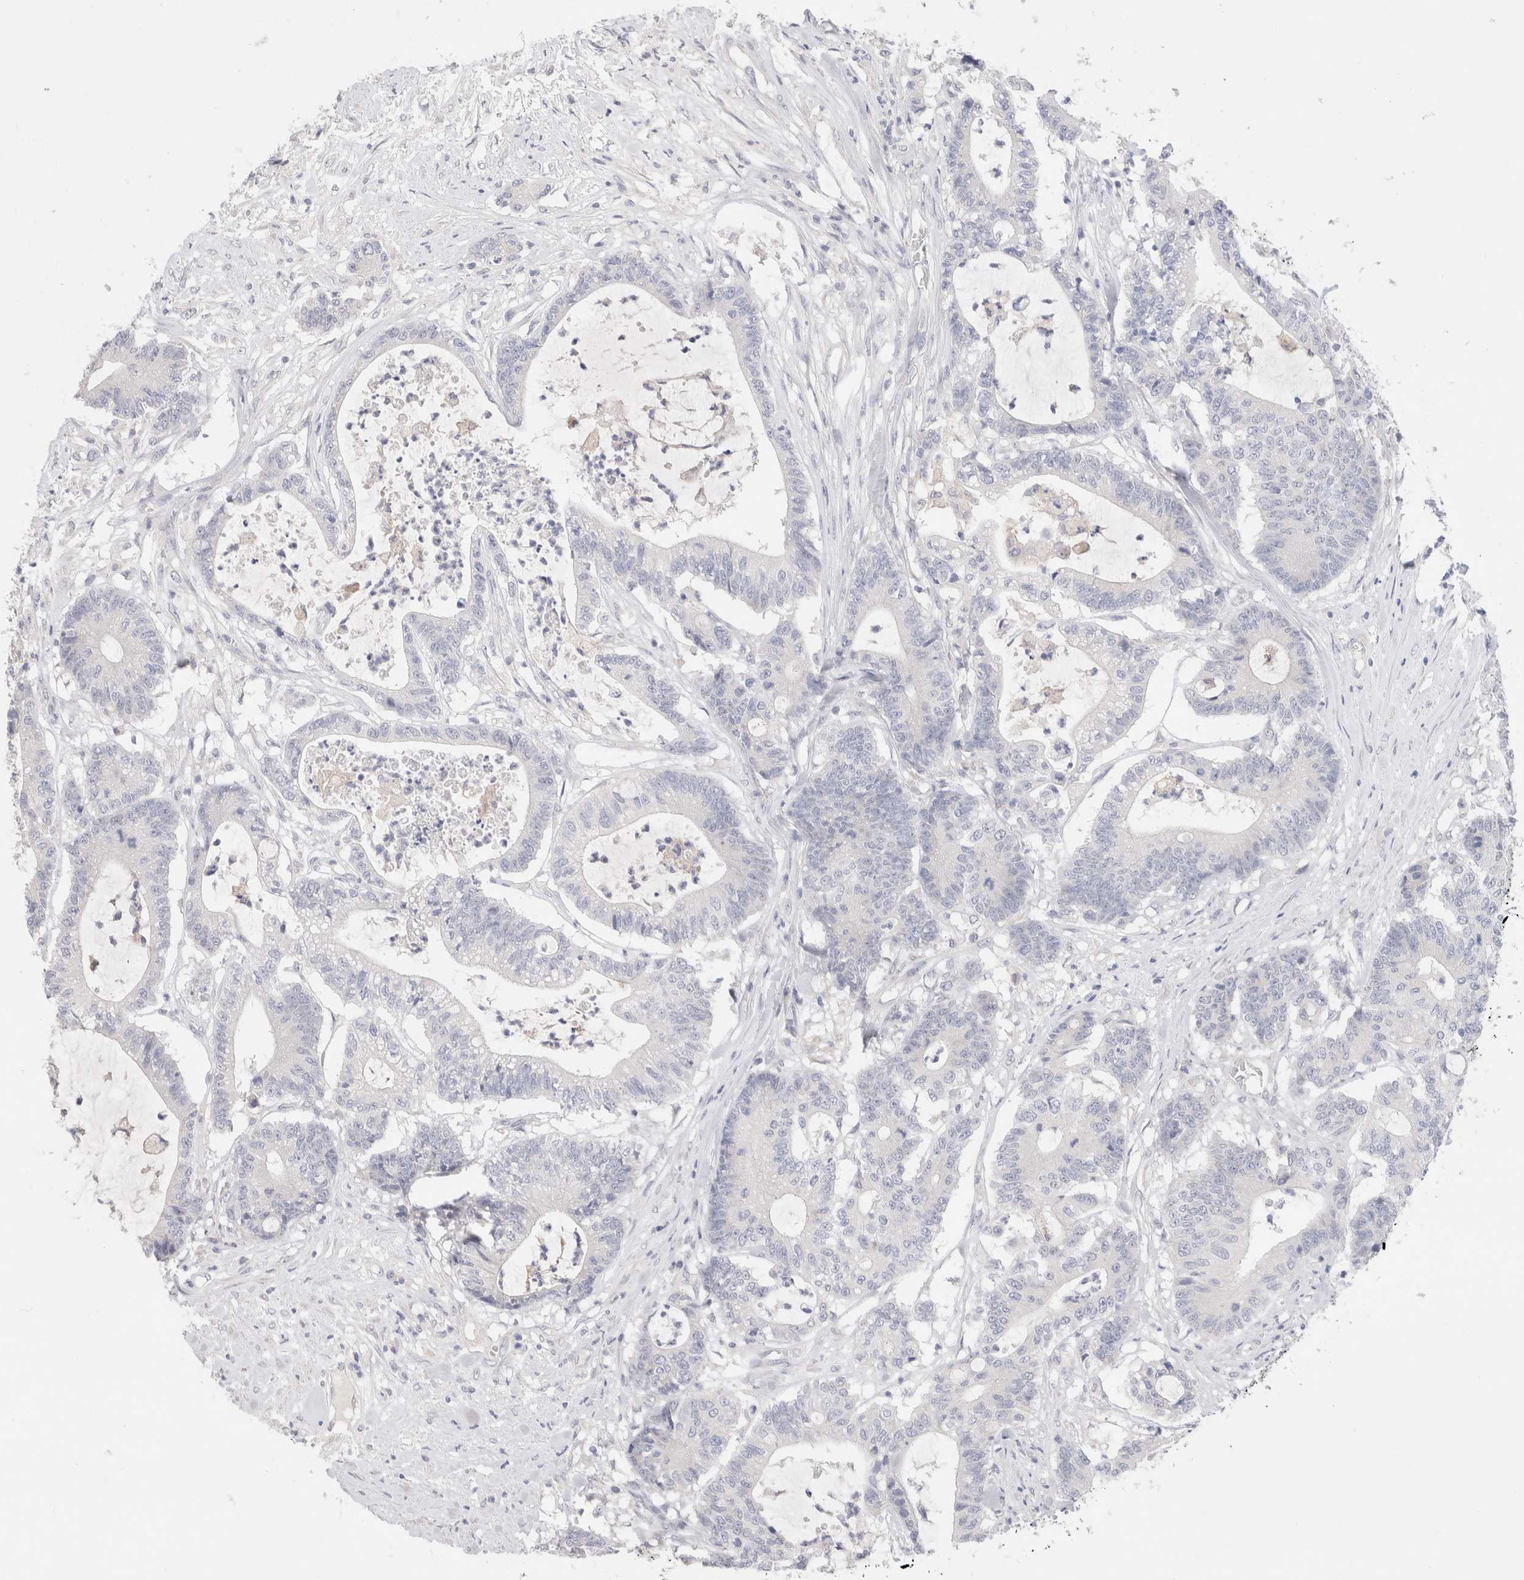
{"staining": {"intensity": "negative", "quantity": "none", "location": "none"}, "tissue": "colorectal cancer", "cell_type": "Tumor cells", "image_type": "cancer", "snomed": [{"axis": "morphology", "description": "Adenocarcinoma, NOS"}, {"axis": "topography", "description": "Colon"}], "caption": "An immunohistochemistry (IHC) micrograph of colorectal cancer (adenocarcinoma) is shown. There is no staining in tumor cells of colorectal cancer (adenocarcinoma).", "gene": "SPATA20", "patient": {"sex": "female", "age": 84}}